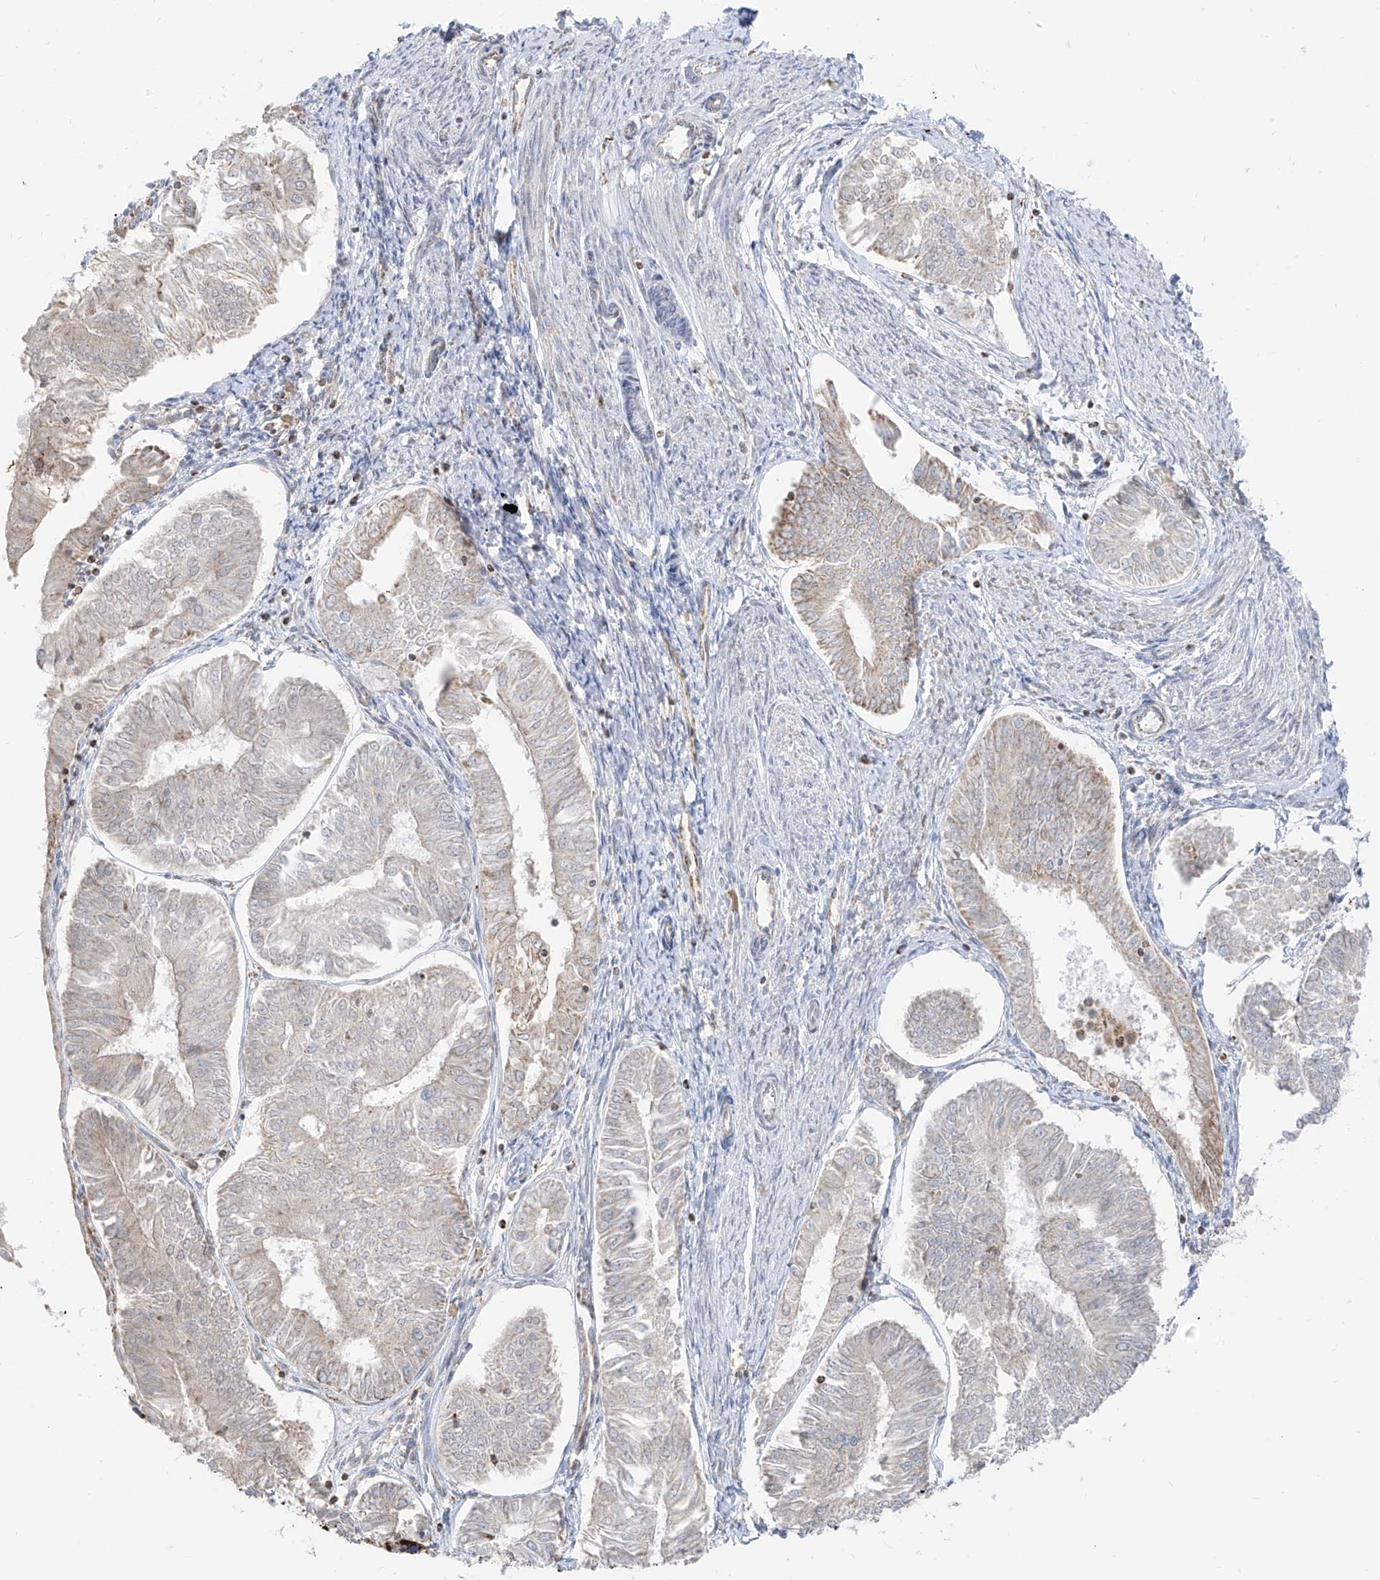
{"staining": {"intensity": "negative", "quantity": "none", "location": "none"}, "tissue": "endometrial cancer", "cell_type": "Tumor cells", "image_type": "cancer", "snomed": [{"axis": "morphology", "description": "Adenocarcinoma, NOS"}, {"axis": "topography", "description": "Endometrium"}], "caption": "Immunohistochemical staining of endometrial adenocarcinoma shows no significant staining in tumor cells.", "gene": "ETHE1", "patient": {"sex": "female", "age": 58}}